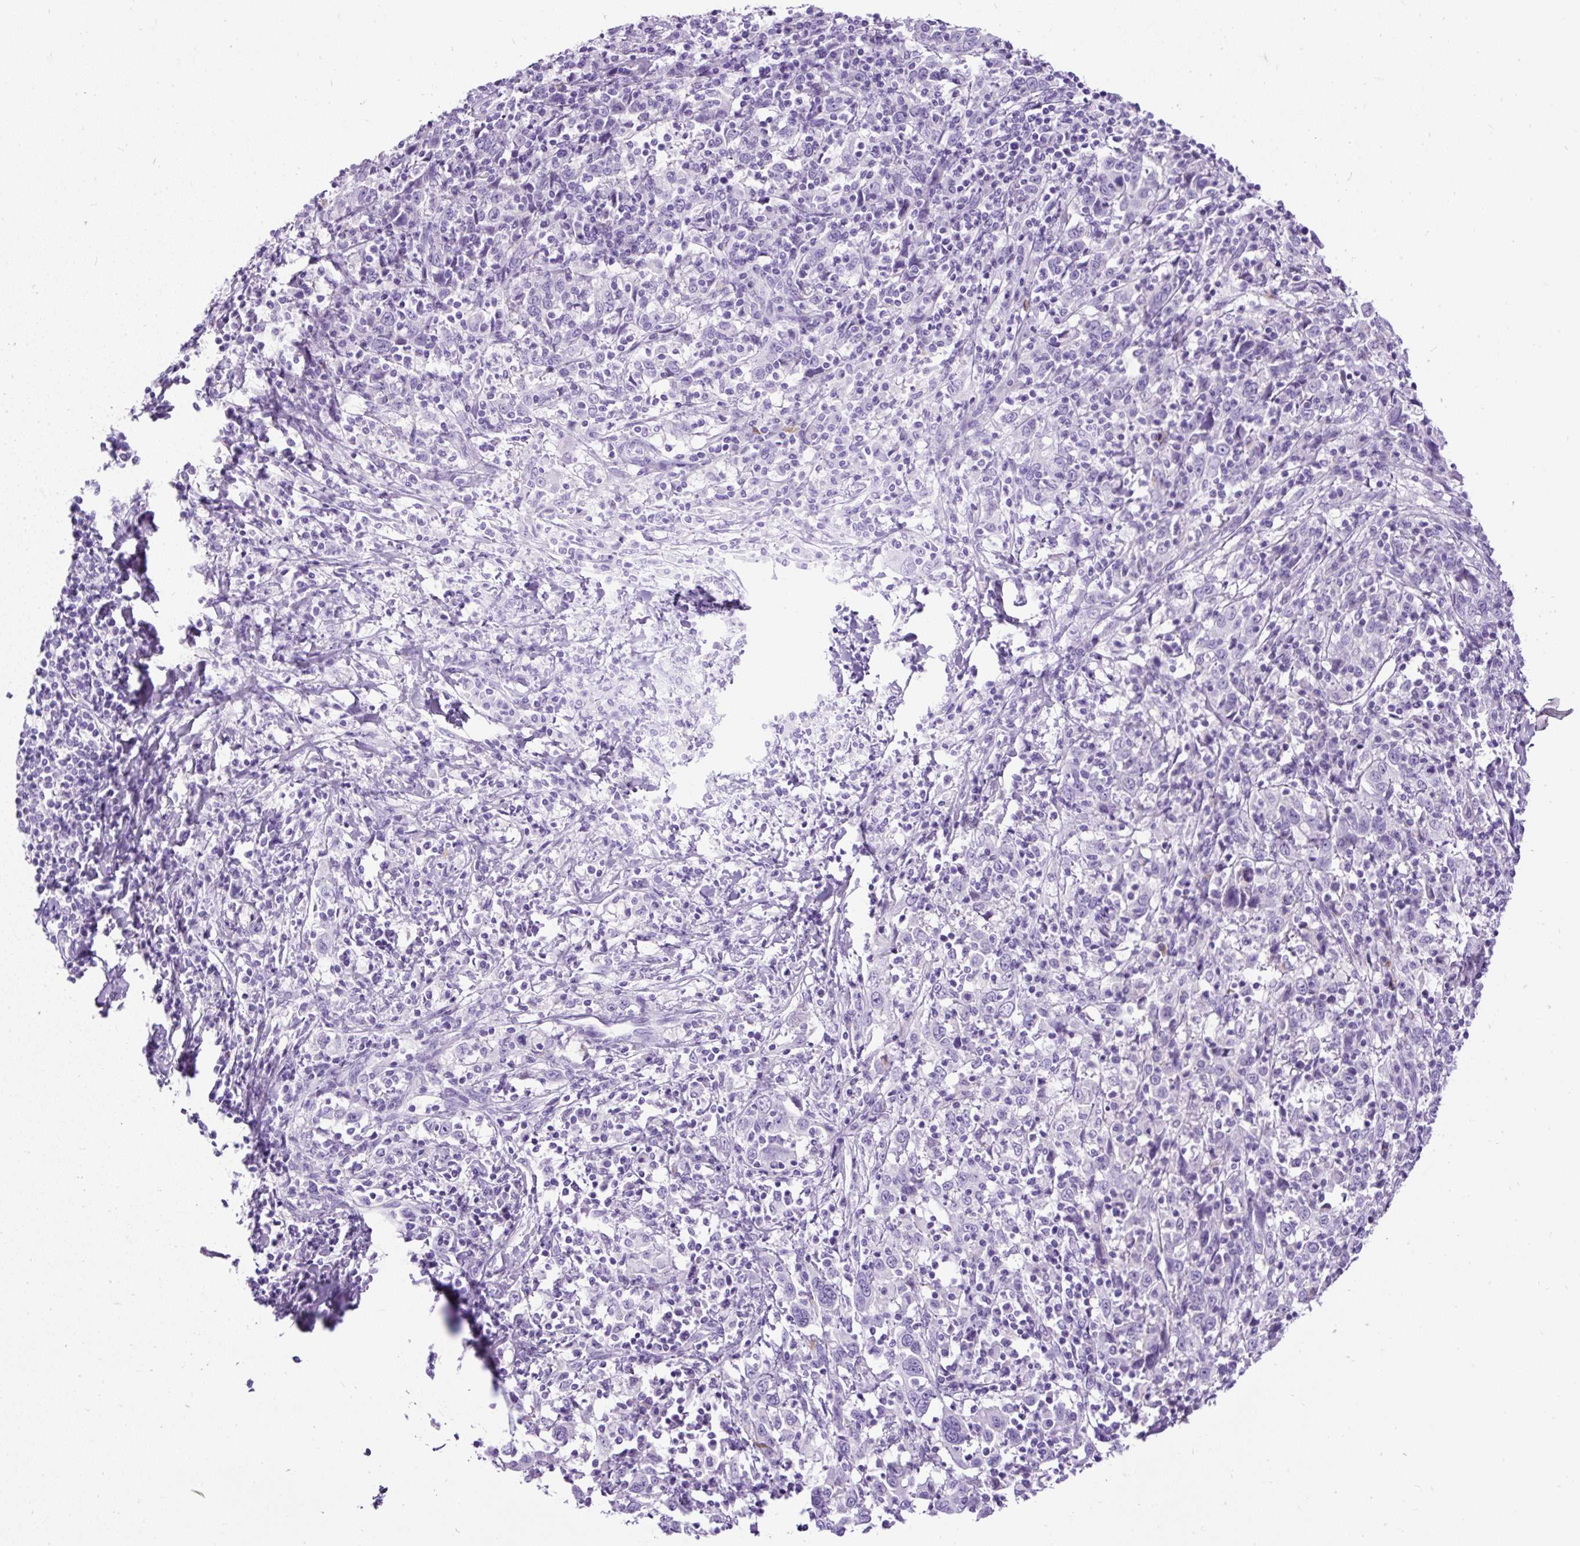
{"staining": {"intensity": "negative", "quantity": "none", "location": "none"}, "tissue": "cervical cancer", "cell_type": "Tumor cells", "image_type": "cancer", "snomed": [{"axis": "morphology", "description": "Squamous cell carcinoma, NOS"}, {"axis": "topography", "description": "Cervix"}], "caption": "High power microscopy image of an IHC histopathology image of cervical squamous cell carcinoma, revealing no significant positivity in tumor cells.", "gene": "PDIA2", "patient": {"sex": "female", "age": 46}}